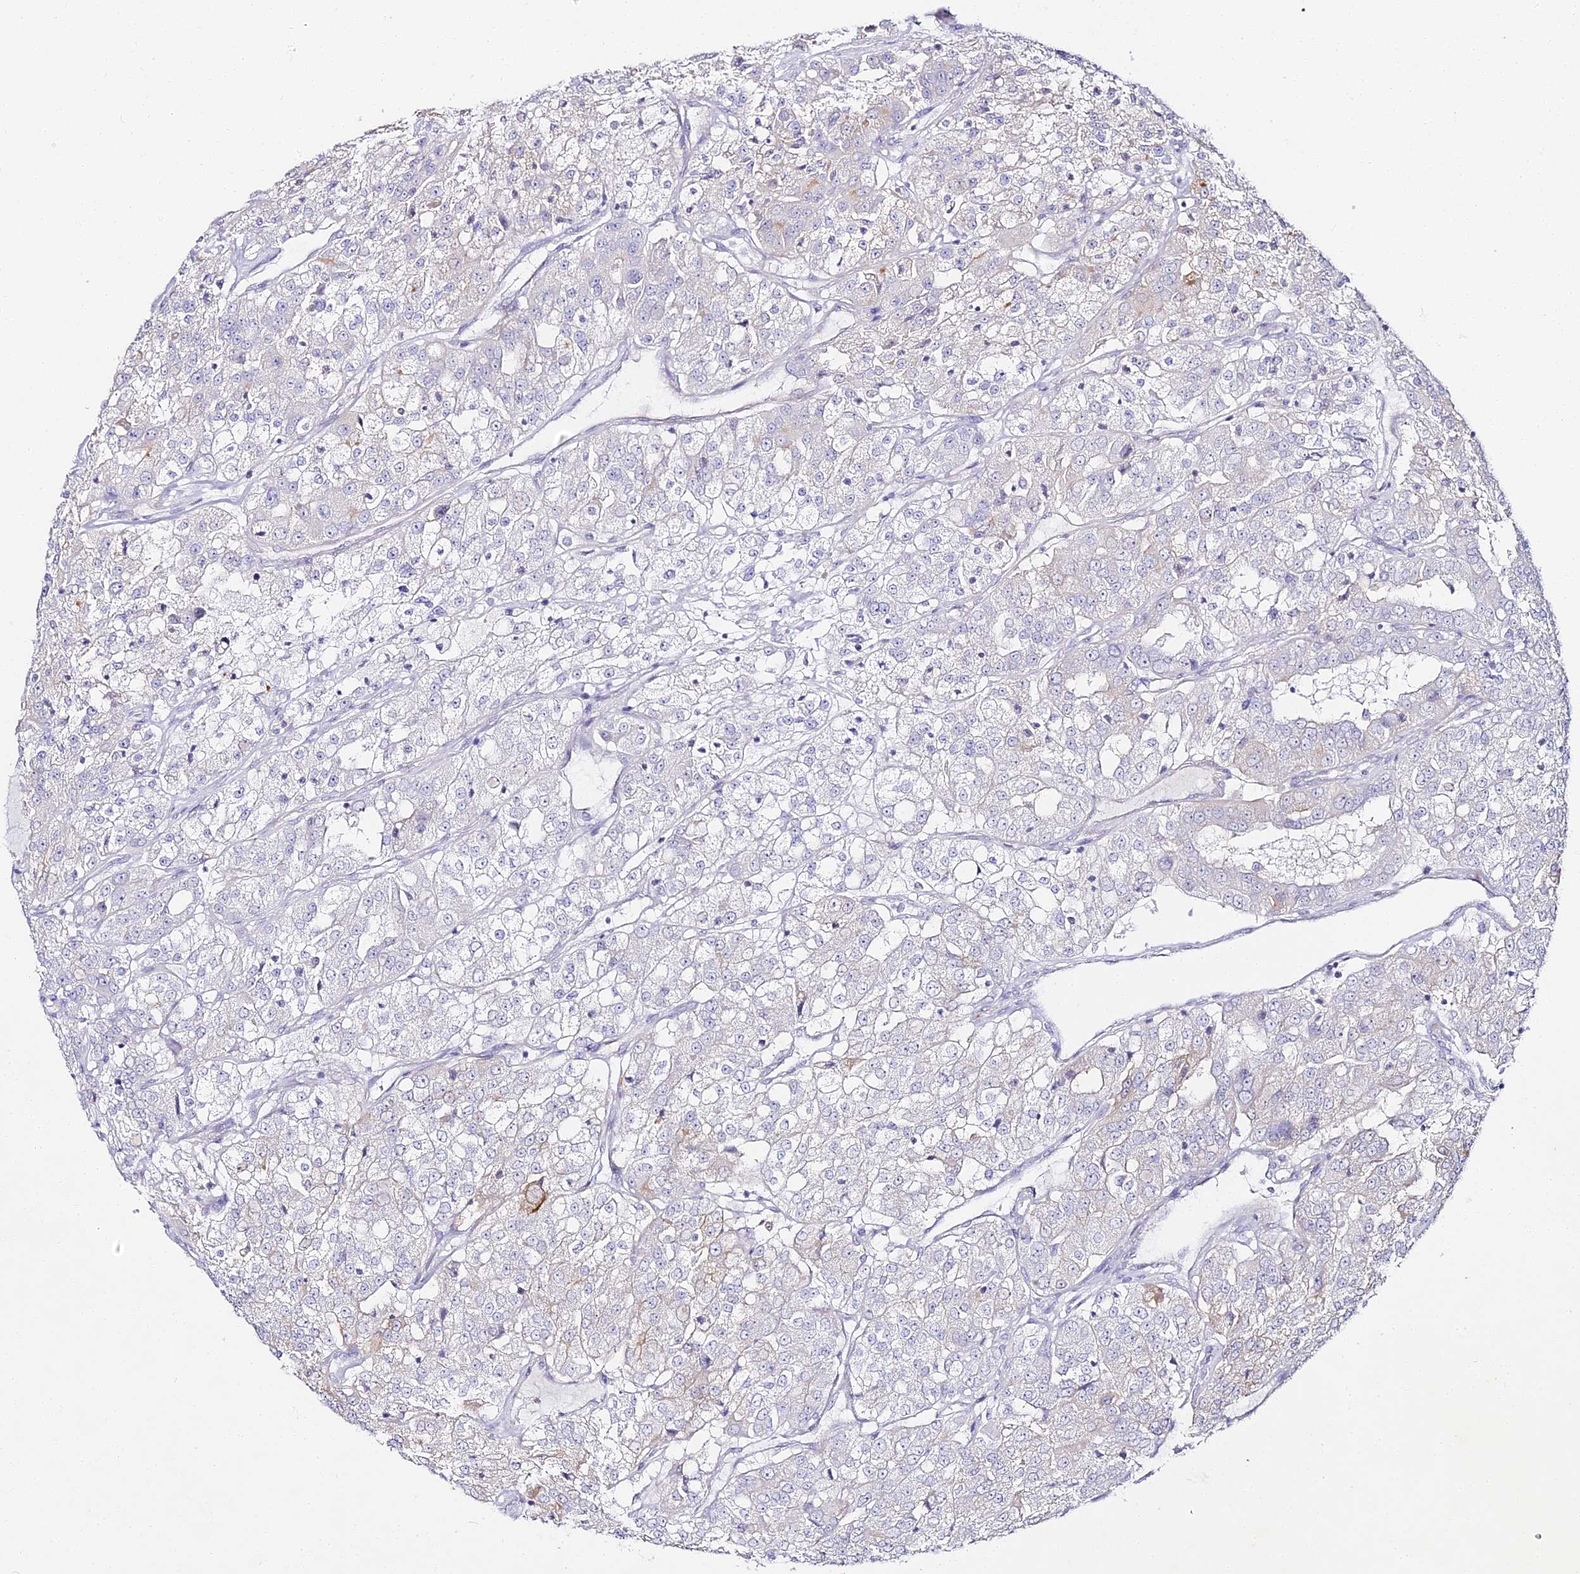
{"staining": {"intensity": "negative", "quantity": "none", "location": "none"}, "tissue": "renal cancer", "cell_type": "Tumor cells", "image_type": "cancer", "snomed": [{"axis": "morphology", "description": "Adenocarcinoma, NOS"}, {"axis": "topography", "description": "Kidney"}], "caption": "Renal cancer stained for a protein using immunohistochemistry (IHC) demonstrates no expression tumor cells.", "gene": "ALPG", "patient": {"sex": "female", "age": 63}}